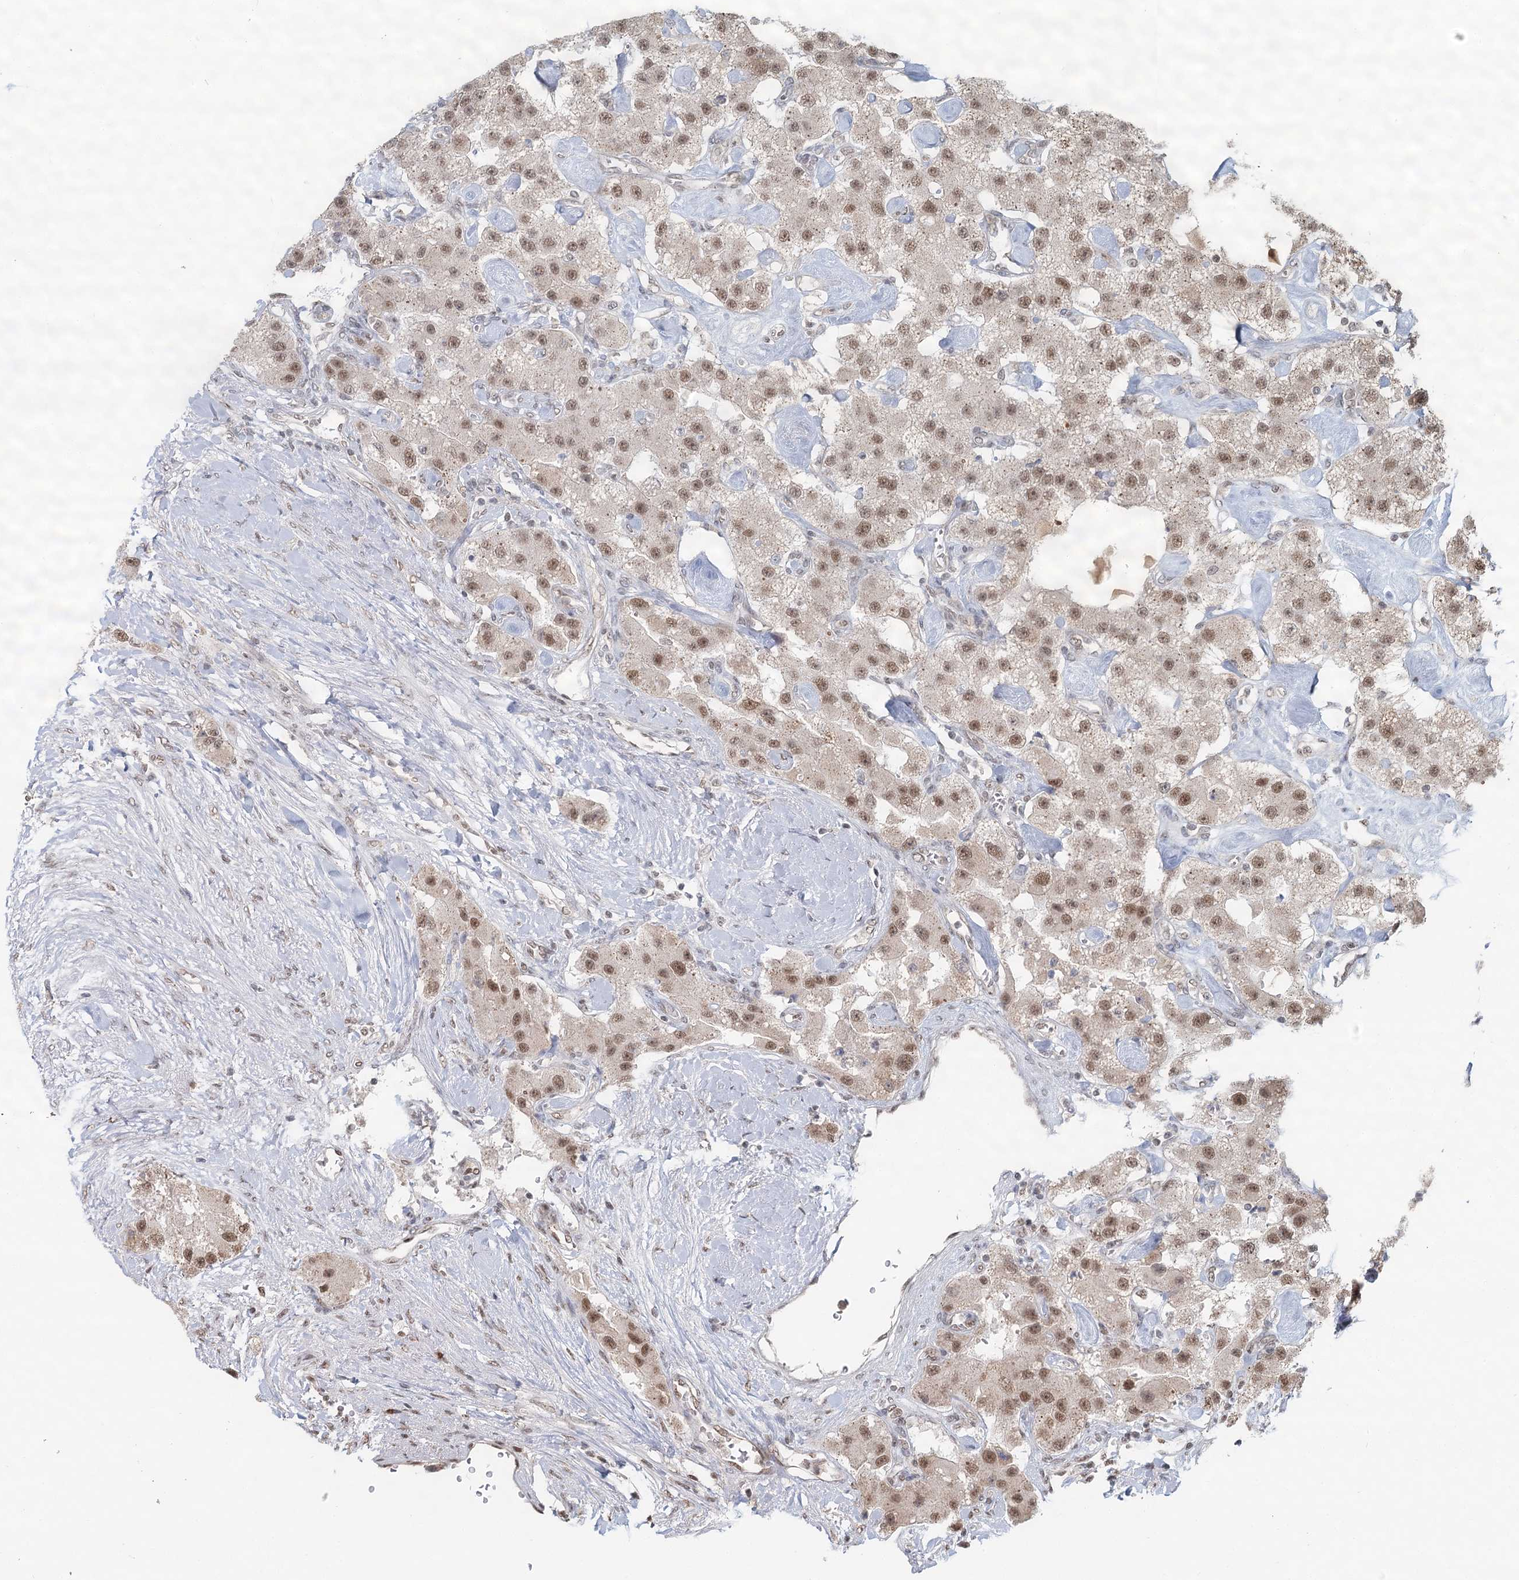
{"staining": {"intensity": "moderate", "quantity": ">75%", "location": "nuclear"}, "tissue": "carcinoid", "cell_type": "Tumor cells", "image_type": "cancer", "snomed": [{"axis": "morphology", "description": "Carcinoid, malignant, NOS"}, {"axis": "topography", "description": "Pancreas"}], "caption": "Protein staining of carcinoid (malignant) tissue displays moderate nuclear staining in approximately >75% of tumor cells.", "gene": "GPALPP1", "patient": {"sex": "male", "age": 41}}